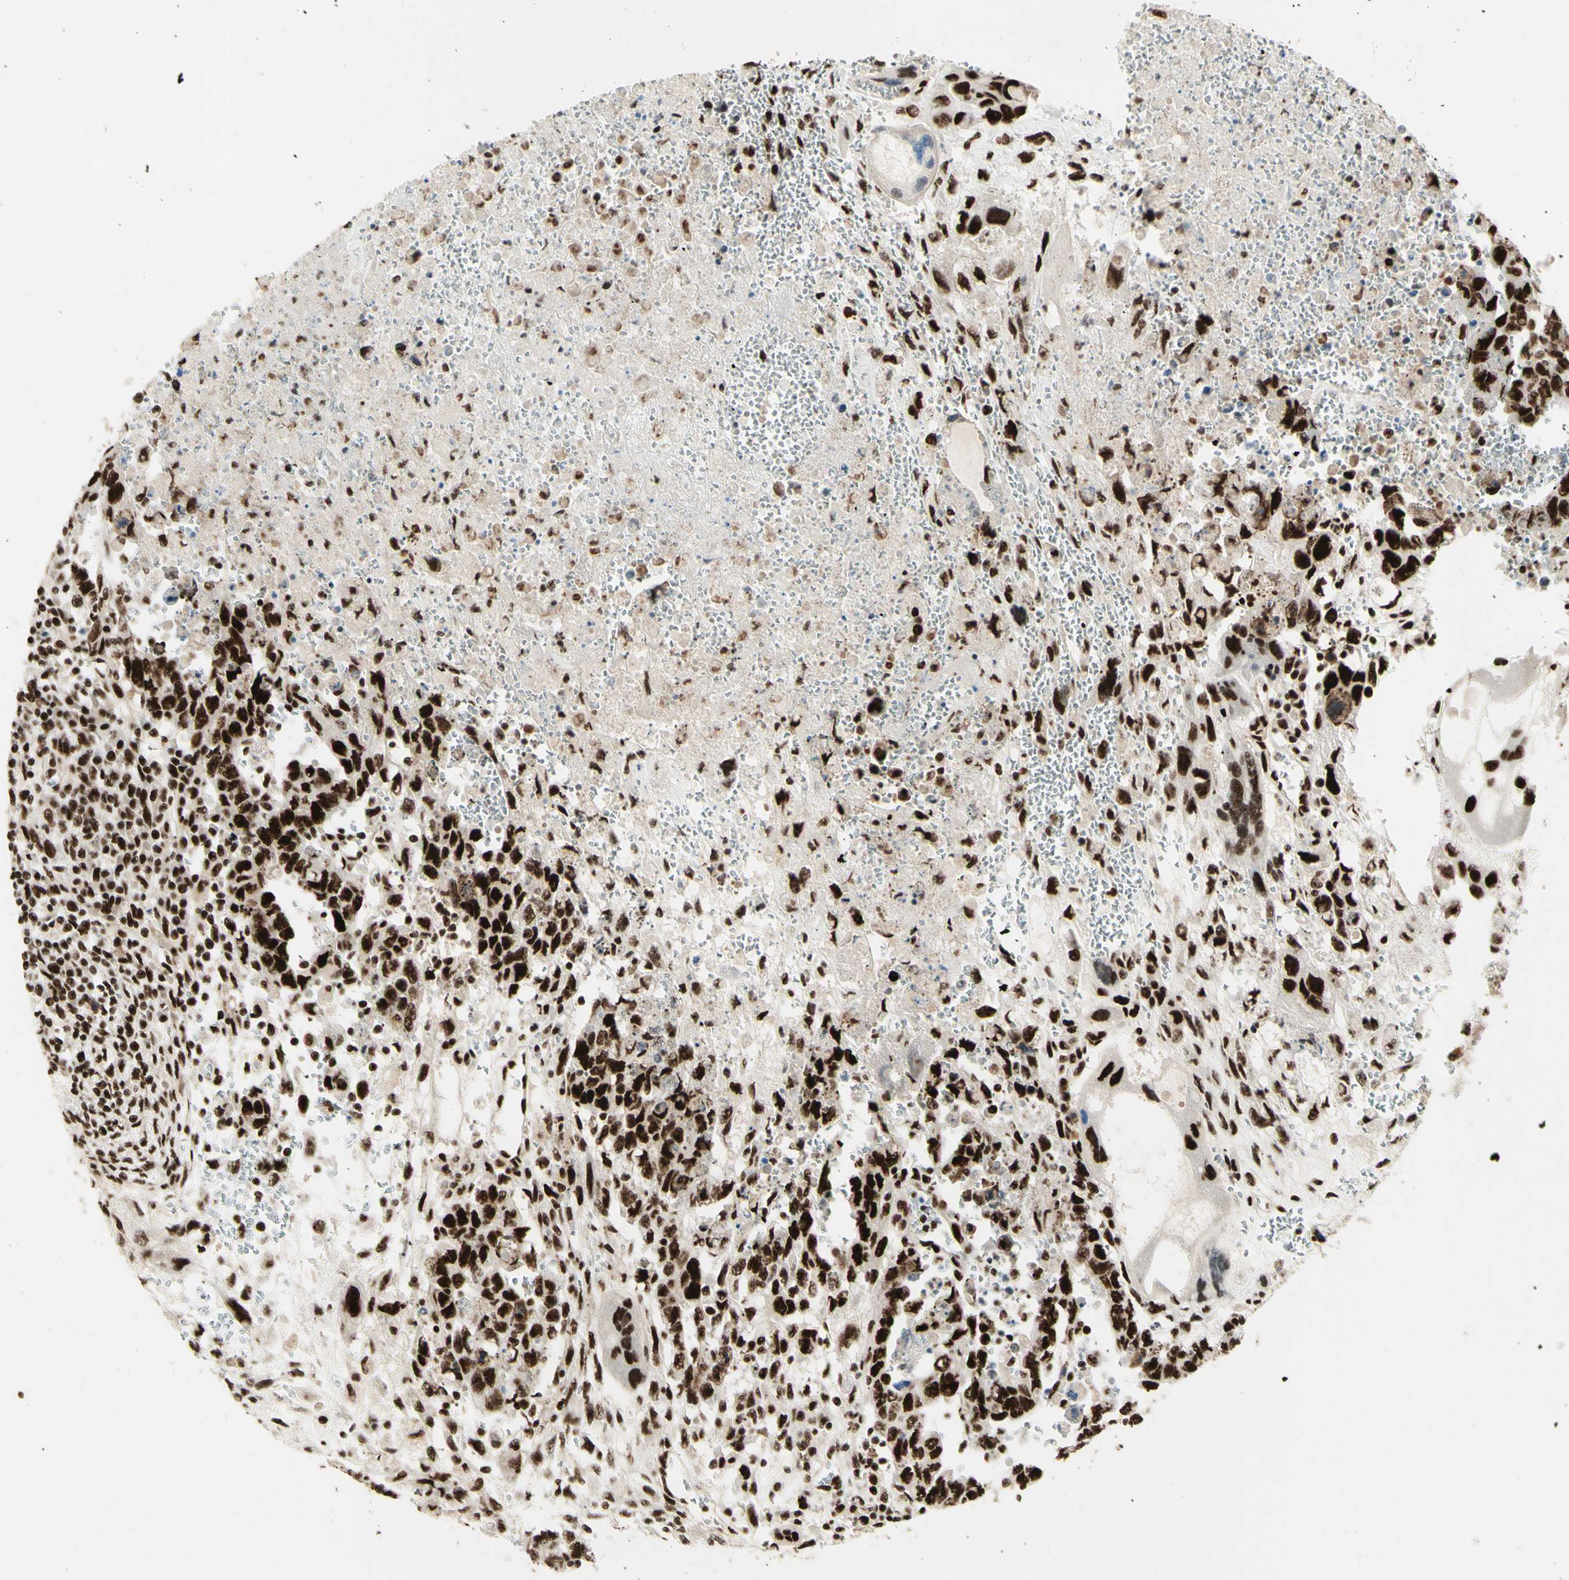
{"staining": {"intensity": "strong", "quantity": ">75%", "location": "nuclear"}, "tissue": "testis cancer", "cell_type": "Tumor cells", "image_type": "cancer", "snomed": [{"axis": "morphology", "description": "Carcinoma, Embryonal, NOS"}, {"axis": "topography", "description": "Testis"}], "caption": "Embryonal carcinoma (testis) tissue demonstrates strong nuclear positivity in about >75% of tumor cells, visualized by immunohistochemistry.", "gene": "DHX9", "patient": {"sex": "male", "age": 28}}